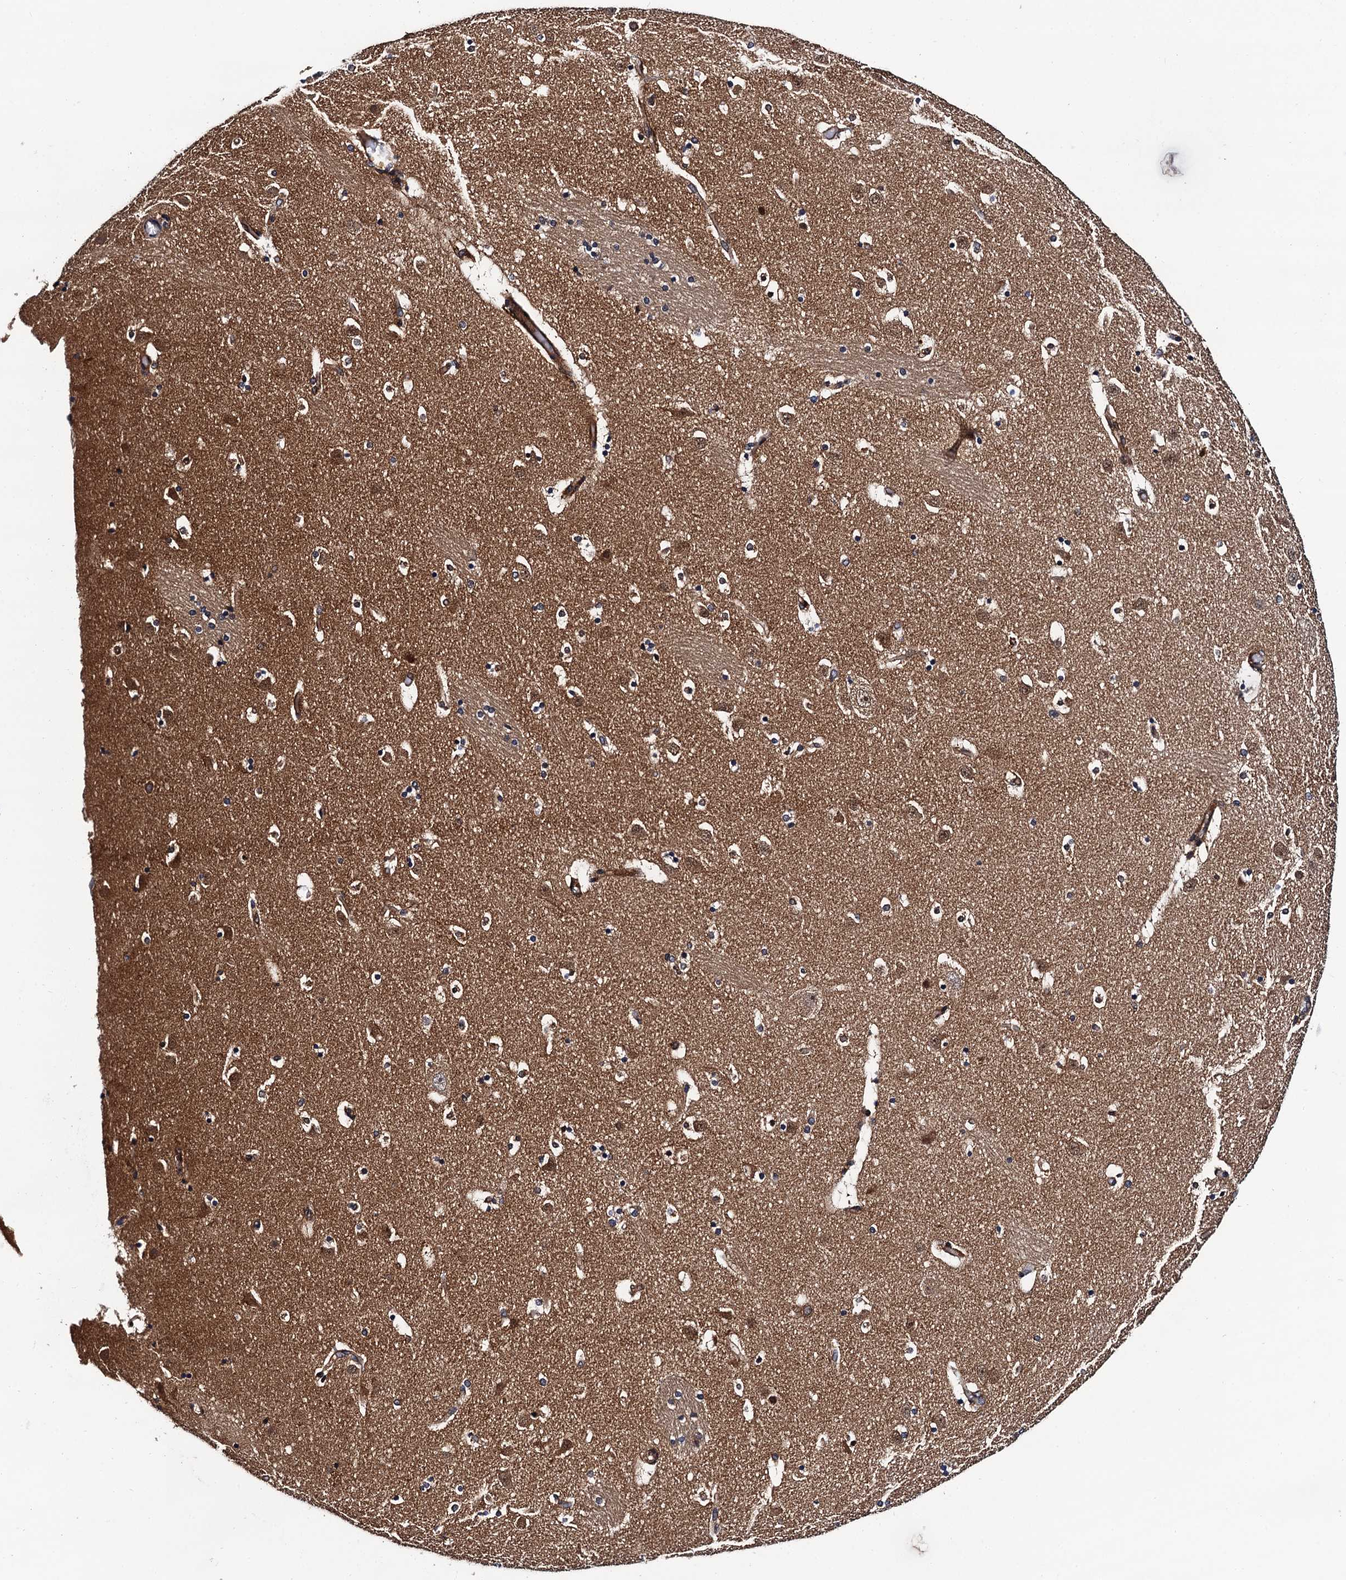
{"staining": {"intensity": "moderate", "quantity": "<25%", "location": "cytoplasmic/membranous"}, "tissue": "caudate", "cell_type": "Glial cells", "image_type": "normal", "snomed": [{"axis": "morphology", "description": "Normal tissue, NOS"}, {"axis": "topography", "description": "Lateral ventricle wall"}], "caption": "Unremarkable caudate shows moderate cytoplasmic/membranous staining in about <25% of glial cells, visualized by immunohistochemistry. The staining was performed using DAB to visualize the protein expression in brown, while the nuclei were stained in blue with hematoxylin (Magnification: 20x).", "gene": "VPS35", "patient": {"sex": "male", "age": 45}}